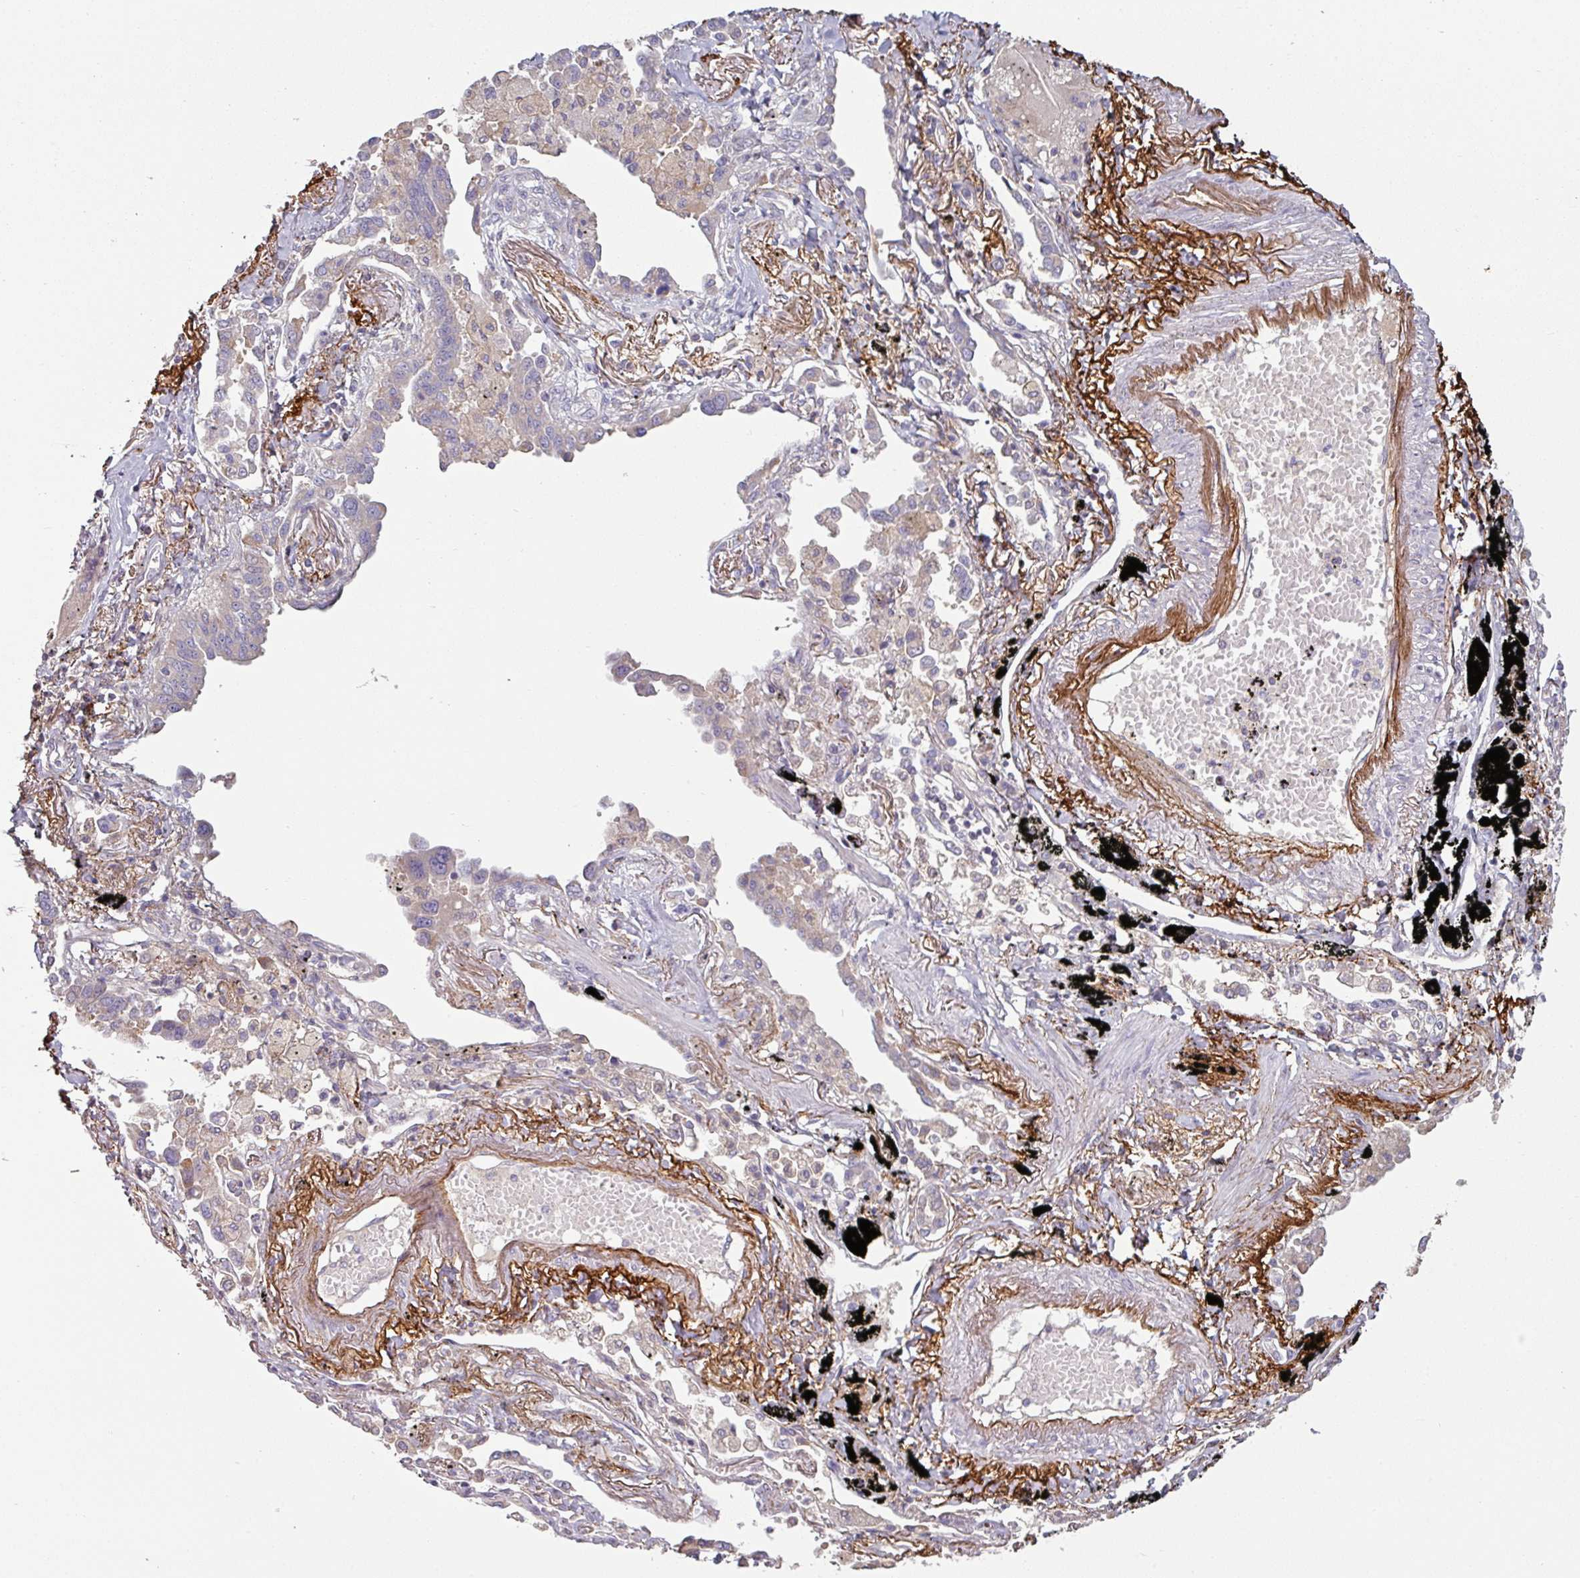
{"staining": {"intensity": "weak", "quantity": "<25%", "location": "cytoplasmic/membranous"}, "tissue": "lung cancer", "cell_type": "Tumor cells", "image_type": "cancer", "snomed": [{"axis": "morphology", "description": "Adenocarcinoma, NOS"}, {"axis": "topography", "description": "Lung"}], "caption": "High magnification brightfield microscopy of adenocarcinoma (lung) stained with DAB (3,3'-diaminobenzidine) (brown) and counterstained with hematoxylin (blue): tumor cells show no significant staining. The staining was performed using DAB (3,3'-diaminobenzidine) to visualize the protein expression in brown, while the nuclei were stained in blue with hematoxylin (Magnification: 20x).", "gene": "MTMR14", "patient": {"sex": "male", "age": 67}}